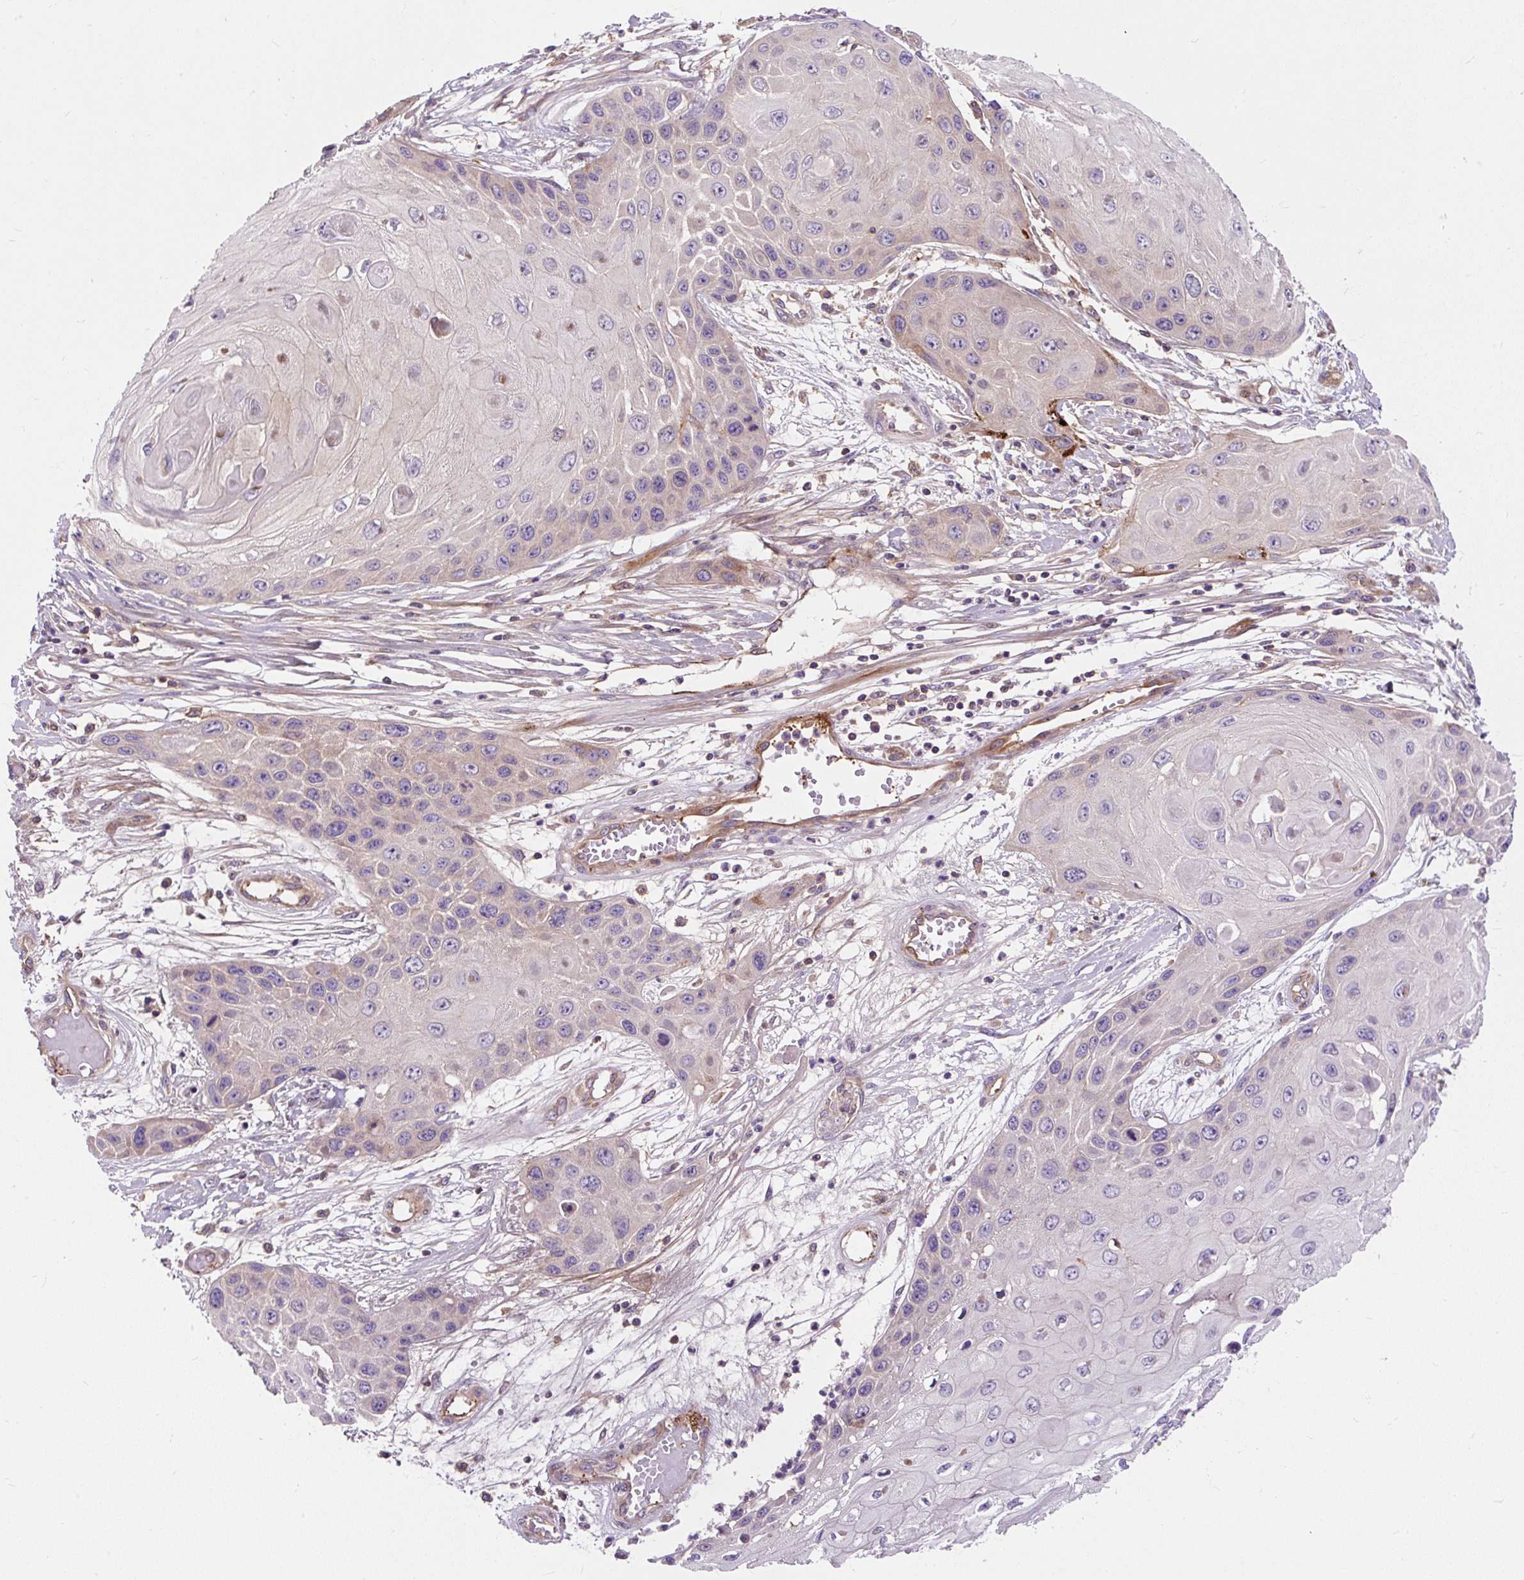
{"staining": {"intensity": "negative", "quantity": "none", "location": "none"}, "tissue": "skin cancer", "cell_type": "Tumor cells", "image_type": "cancer", "snomed": [{"axis": "morphology", "description": "Squamous cell carcinoma, NOS"}, {"axis": "topography", "description": "Skin"}, {"axis": "topography", "description": "Vulva"}], "caption": "This is an immunohistochemistry (IHC) image of skin cancer. There is no staining in tumor cells.", "gene": "PCDHGB3", "patient": {"sex": "female", "age": 44}}